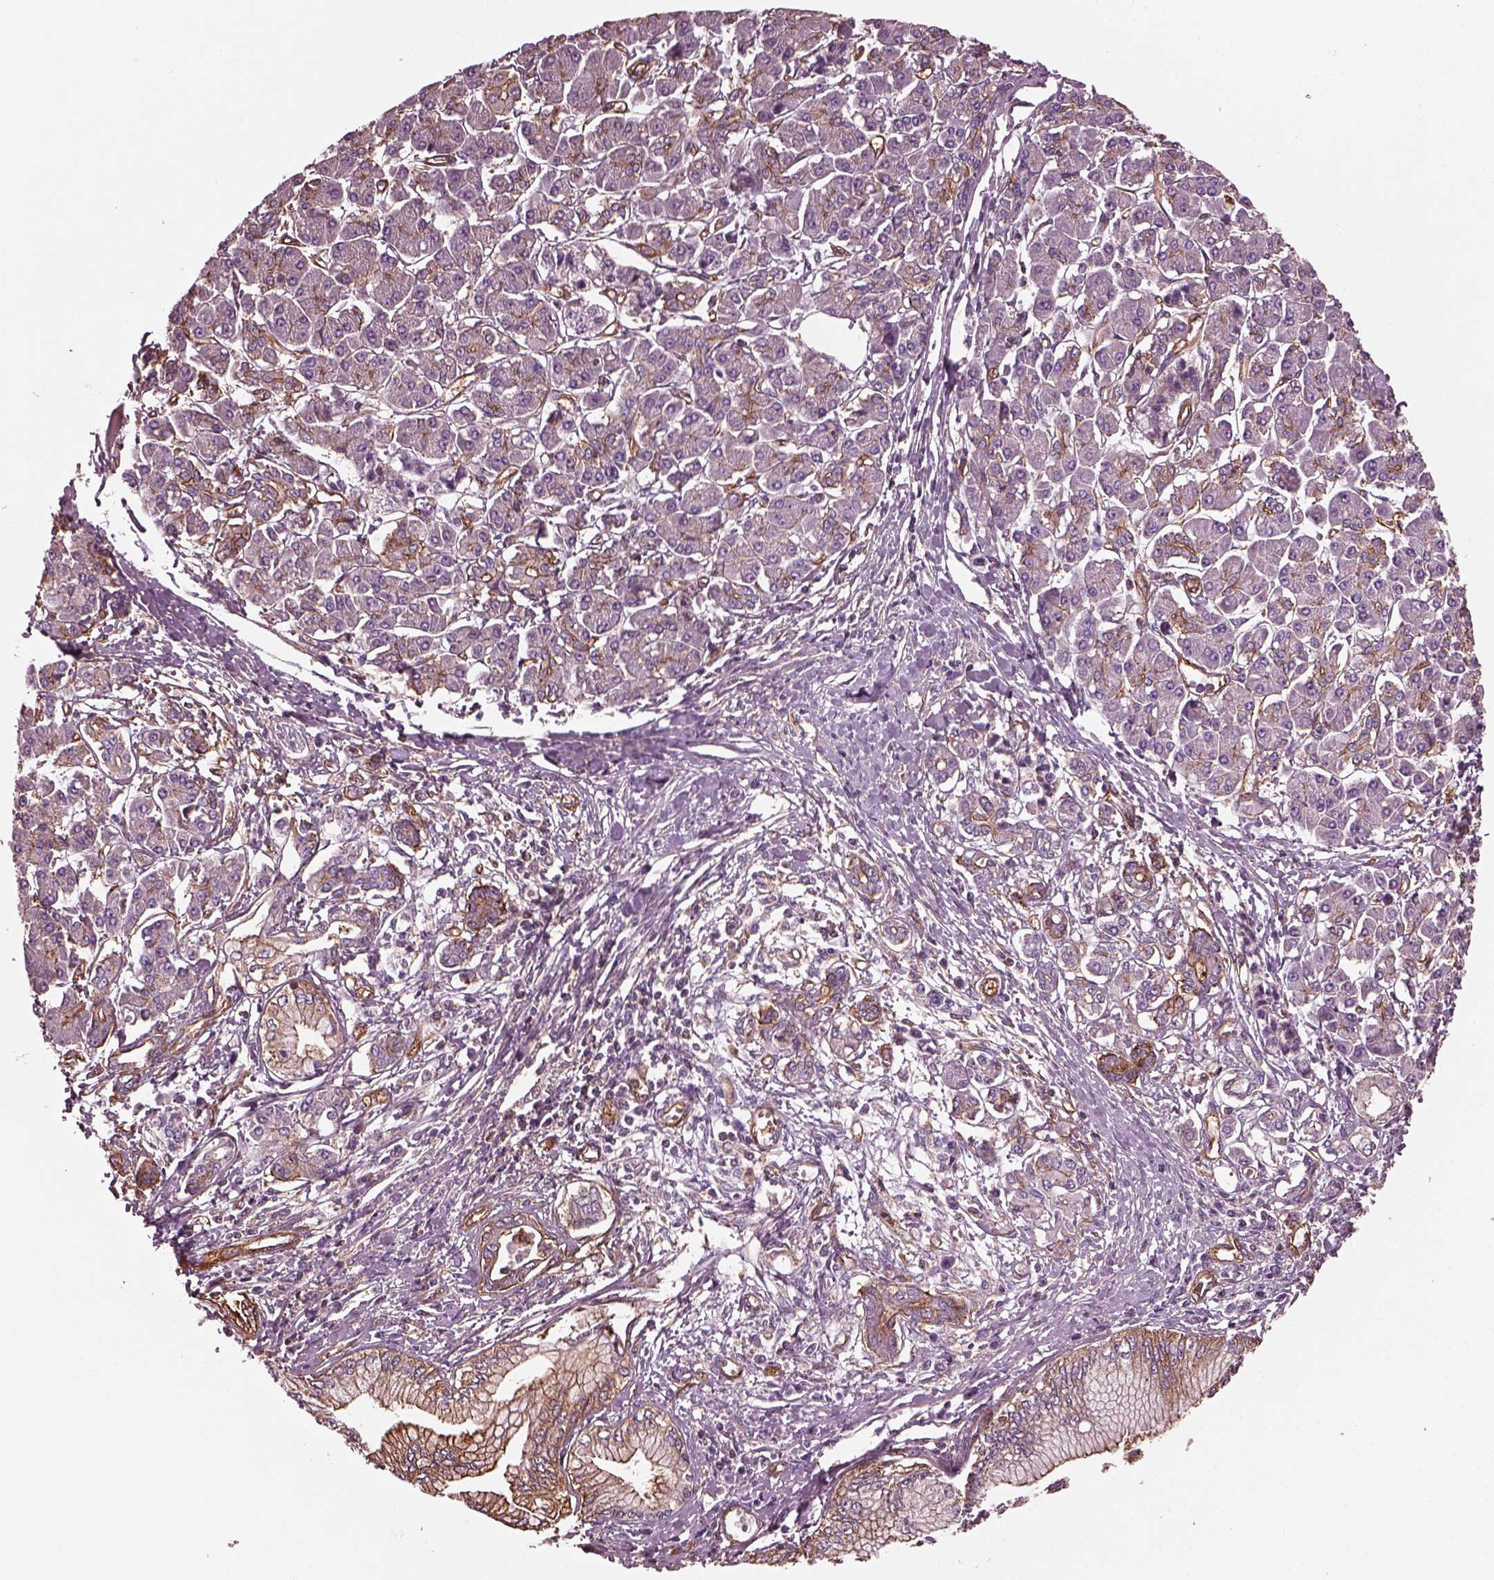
{"staining": {"intensity": "weak", "quantity": "25%-75%", "location": "cytoplasmic/membranous"}, "tissue": "pancreatic cancer", "cell_type": "Tumor cells", "image_type": "cancer", "snomed": [{"axis": "morphology", "description": "Adenocarcinoma, NOS"}, {"axis": "topography", "description": "Pancreas"}], "caption": "The immunohistochemical stain labels weak cytoplasmic/membranous staining in tumor cells of adenocarcinoma (pancreatic) tissue. The protein is stained brown, and the nuclei are stained in blue (DAB (3,3'-diaminobenzidine) IHC with brightfield microscopy, high magnification).", "gene": "MYL6", "patient": {"sex": "female", "age": 68}}